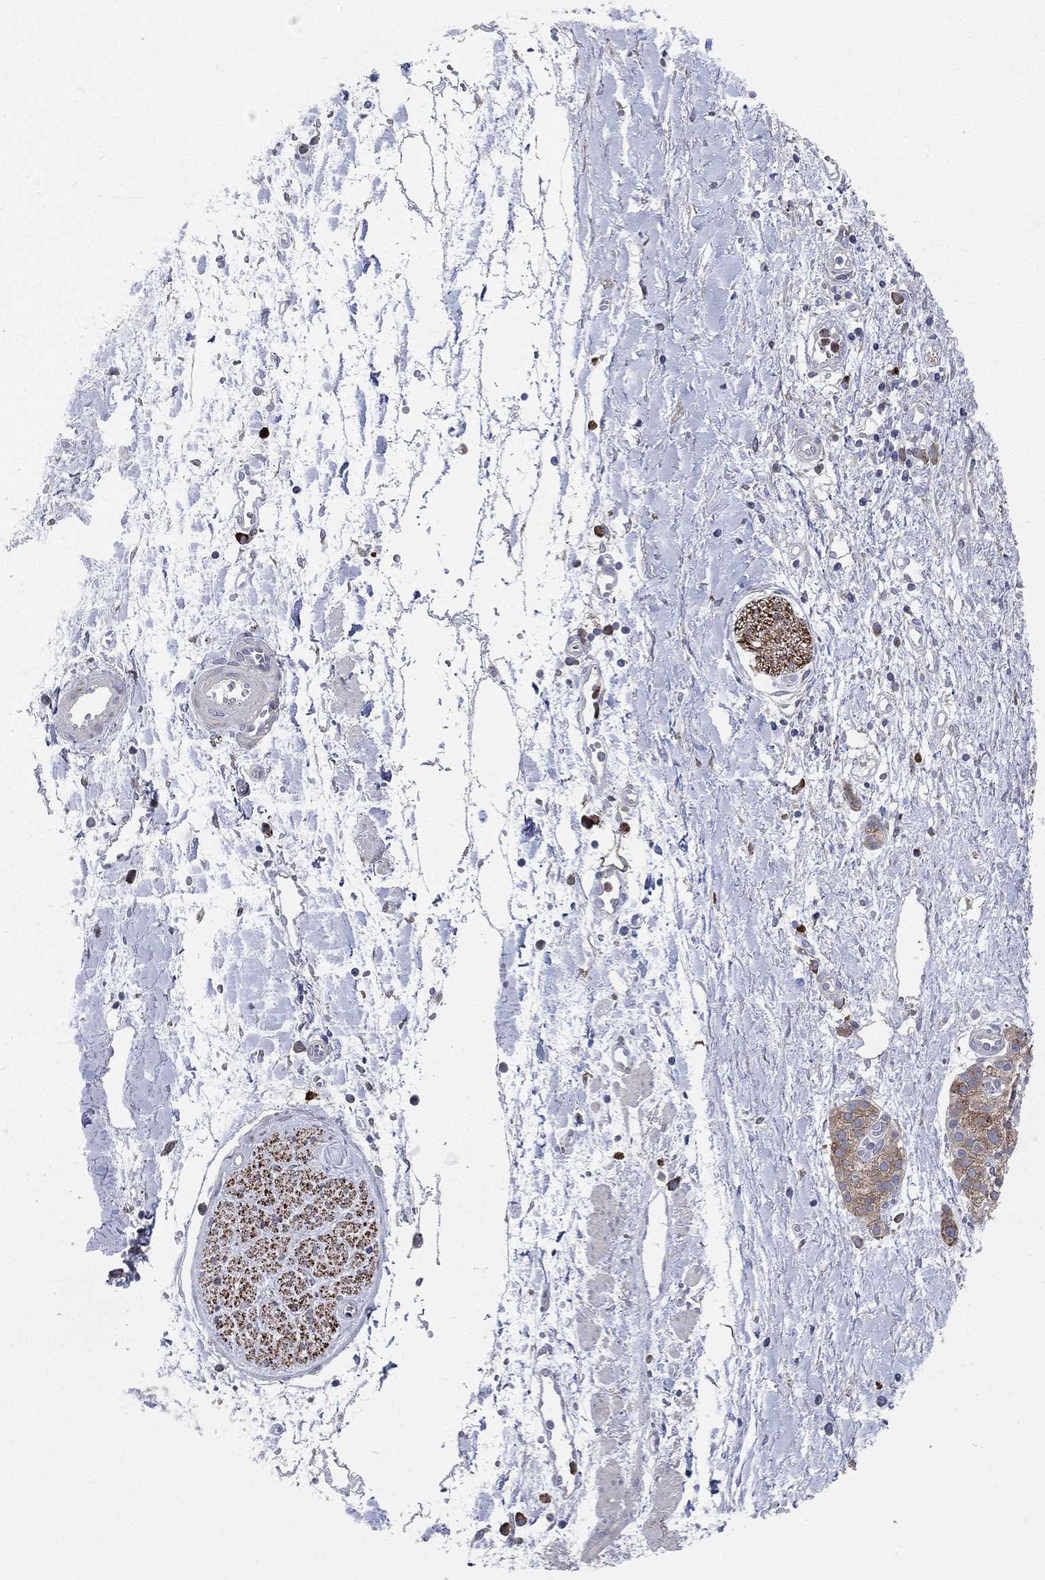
{"staining": {"intensity": "negative", "quantity": "none", "location": "none"}, "tissue": "adipose tissue", "cell_type": "Adipocytes", "image_type": "normal", "snomed": [{"axis": "morphology", "description": "Normal tissue, NOS"}, {"axis": "morphology", "description": "Adenocarcinoma, NOS"}, {"axis": "topography", "description": "Pancreas"}, {"axis": "topography", "description": "Peripheral nerve tissue"}], "caption": "High power microscopy image of an immunohistochemistry (IHC) photomicrograph of unremarkable adipose tissue, revealing no significant expression in adipocytes. Brightfield microscopy of immunohistochemistry stained with DAB (brown) and hematoxylin (blue), captured at high magnification.", "gene": "CCDC159", "patient": {"sex": "male", "age": 61}}